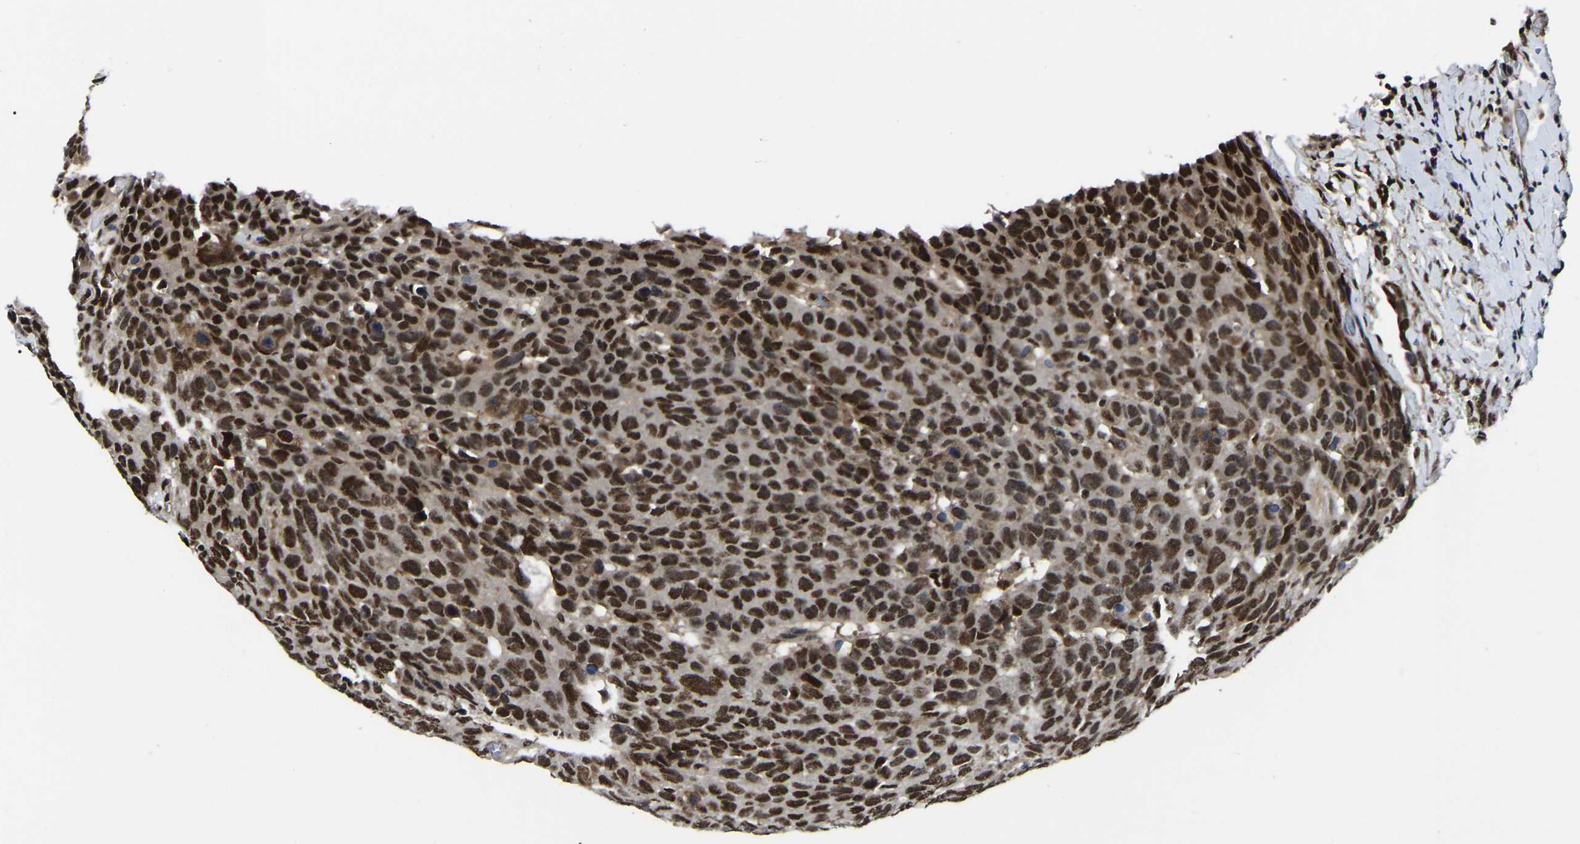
{"staining": {"intensity": "strong", "quantity": ">75%", "location": "nuclear"}, "tissue": "head and neck cancer", "cell_type": "Tumor cells", "image_type": "cancer", "snomed": [{"axis": "morphology", "description": "Squamous cell carcinoma, NOS"}, {"axis": "topography", "description": "Head-Neck"}], "caption": "Human head and neck cancer stained for a protein (brown) shows strong nuclear positive staining in approximately >75% of tumor cells.", "gene": "TRIM35", "patient": {"sex": "male", "age": 66}}